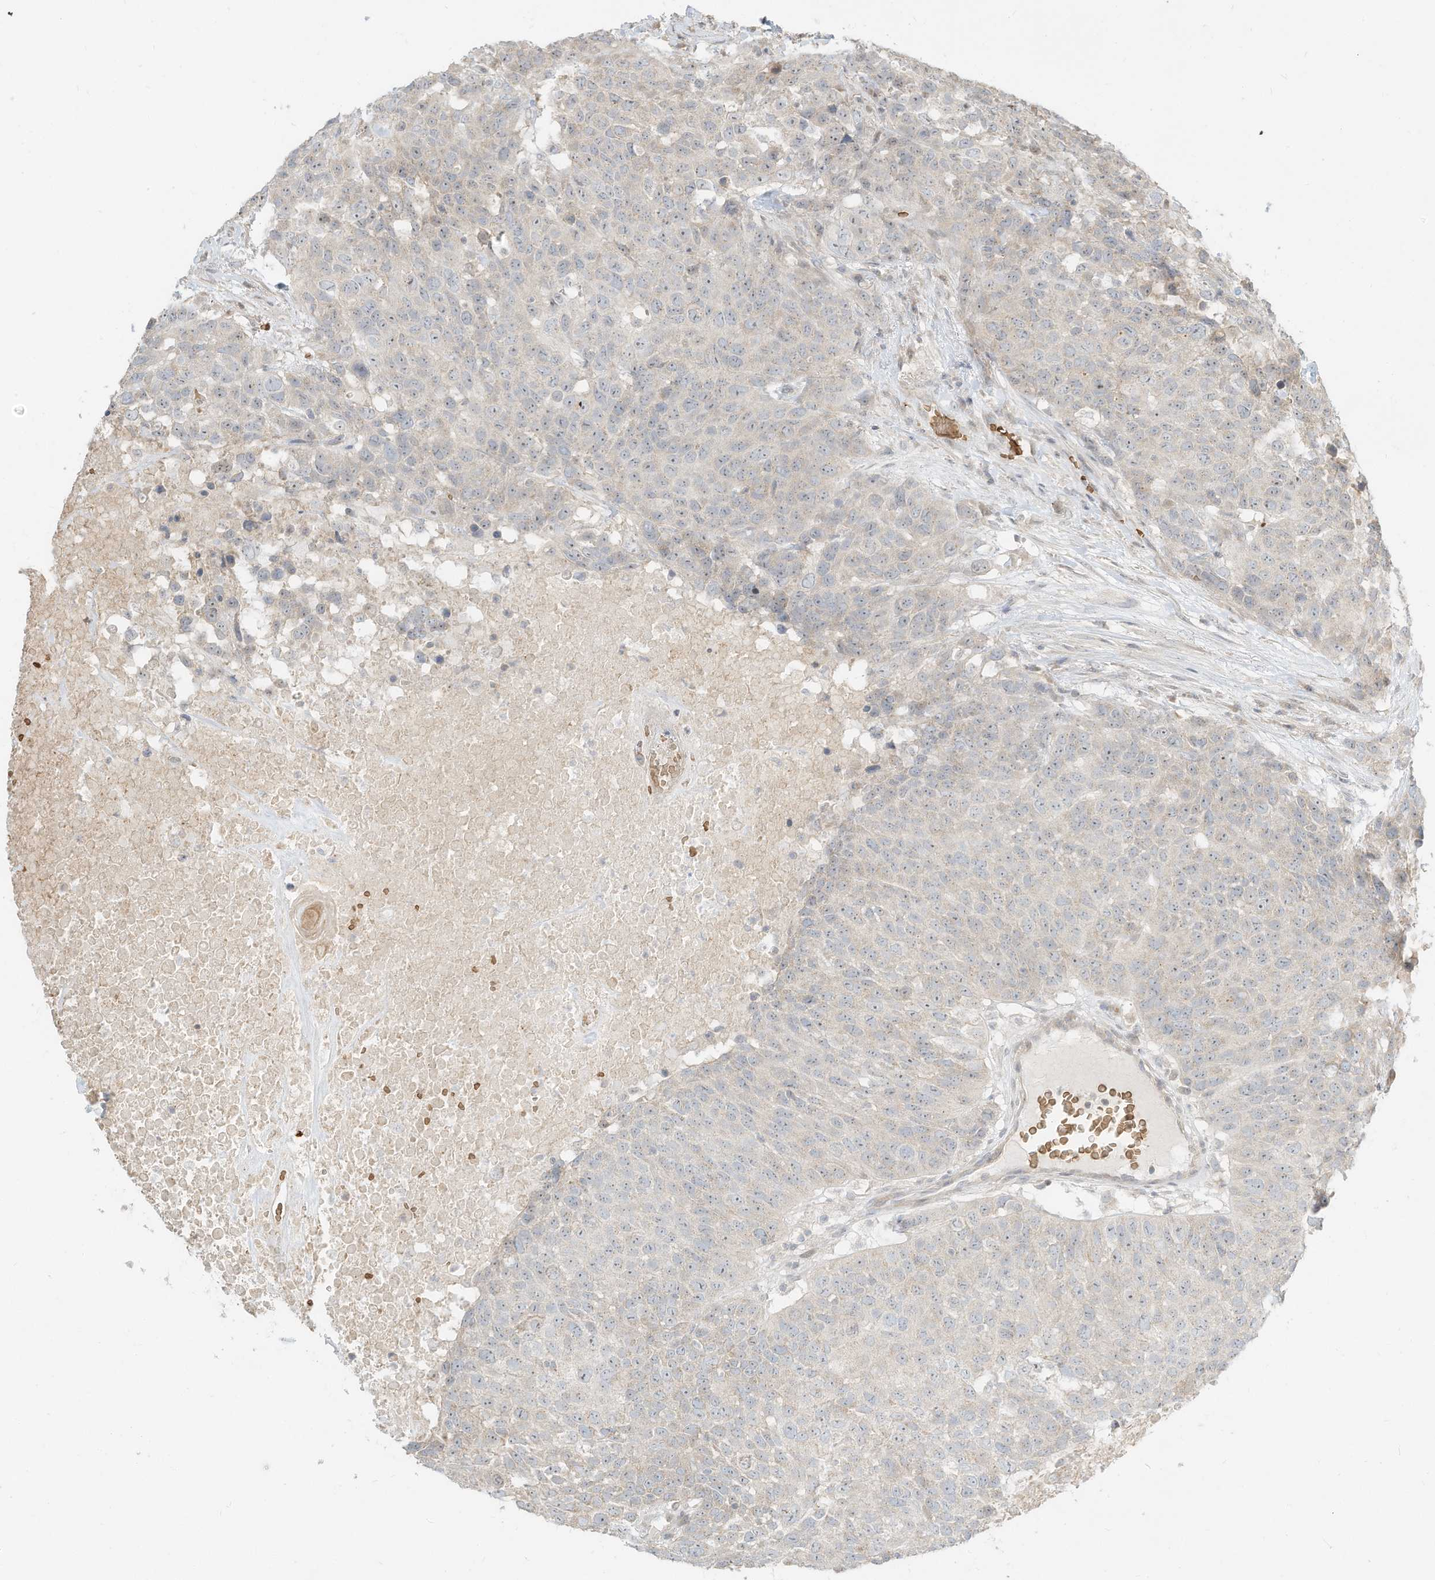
{"staining": {"intensity": "negative", "quantity": "none", "location": "none"}, "tissue": "head and neck cancer", "cell_type": "Tumor cells", "image_type": "cancer", "snomed": [{"axis": "morphology", "description": "Squamous cell carcinoma, NOS"}, {"axis": "topography", "description": "Head-Neck"}], "caption": "A histopathology image of squamous cell carcinoma (head and neck) stained for a protein reveals no brown staining in tumor cells.", "gene": "OFD1", "patient": {"sex": "male", "age": 66}}